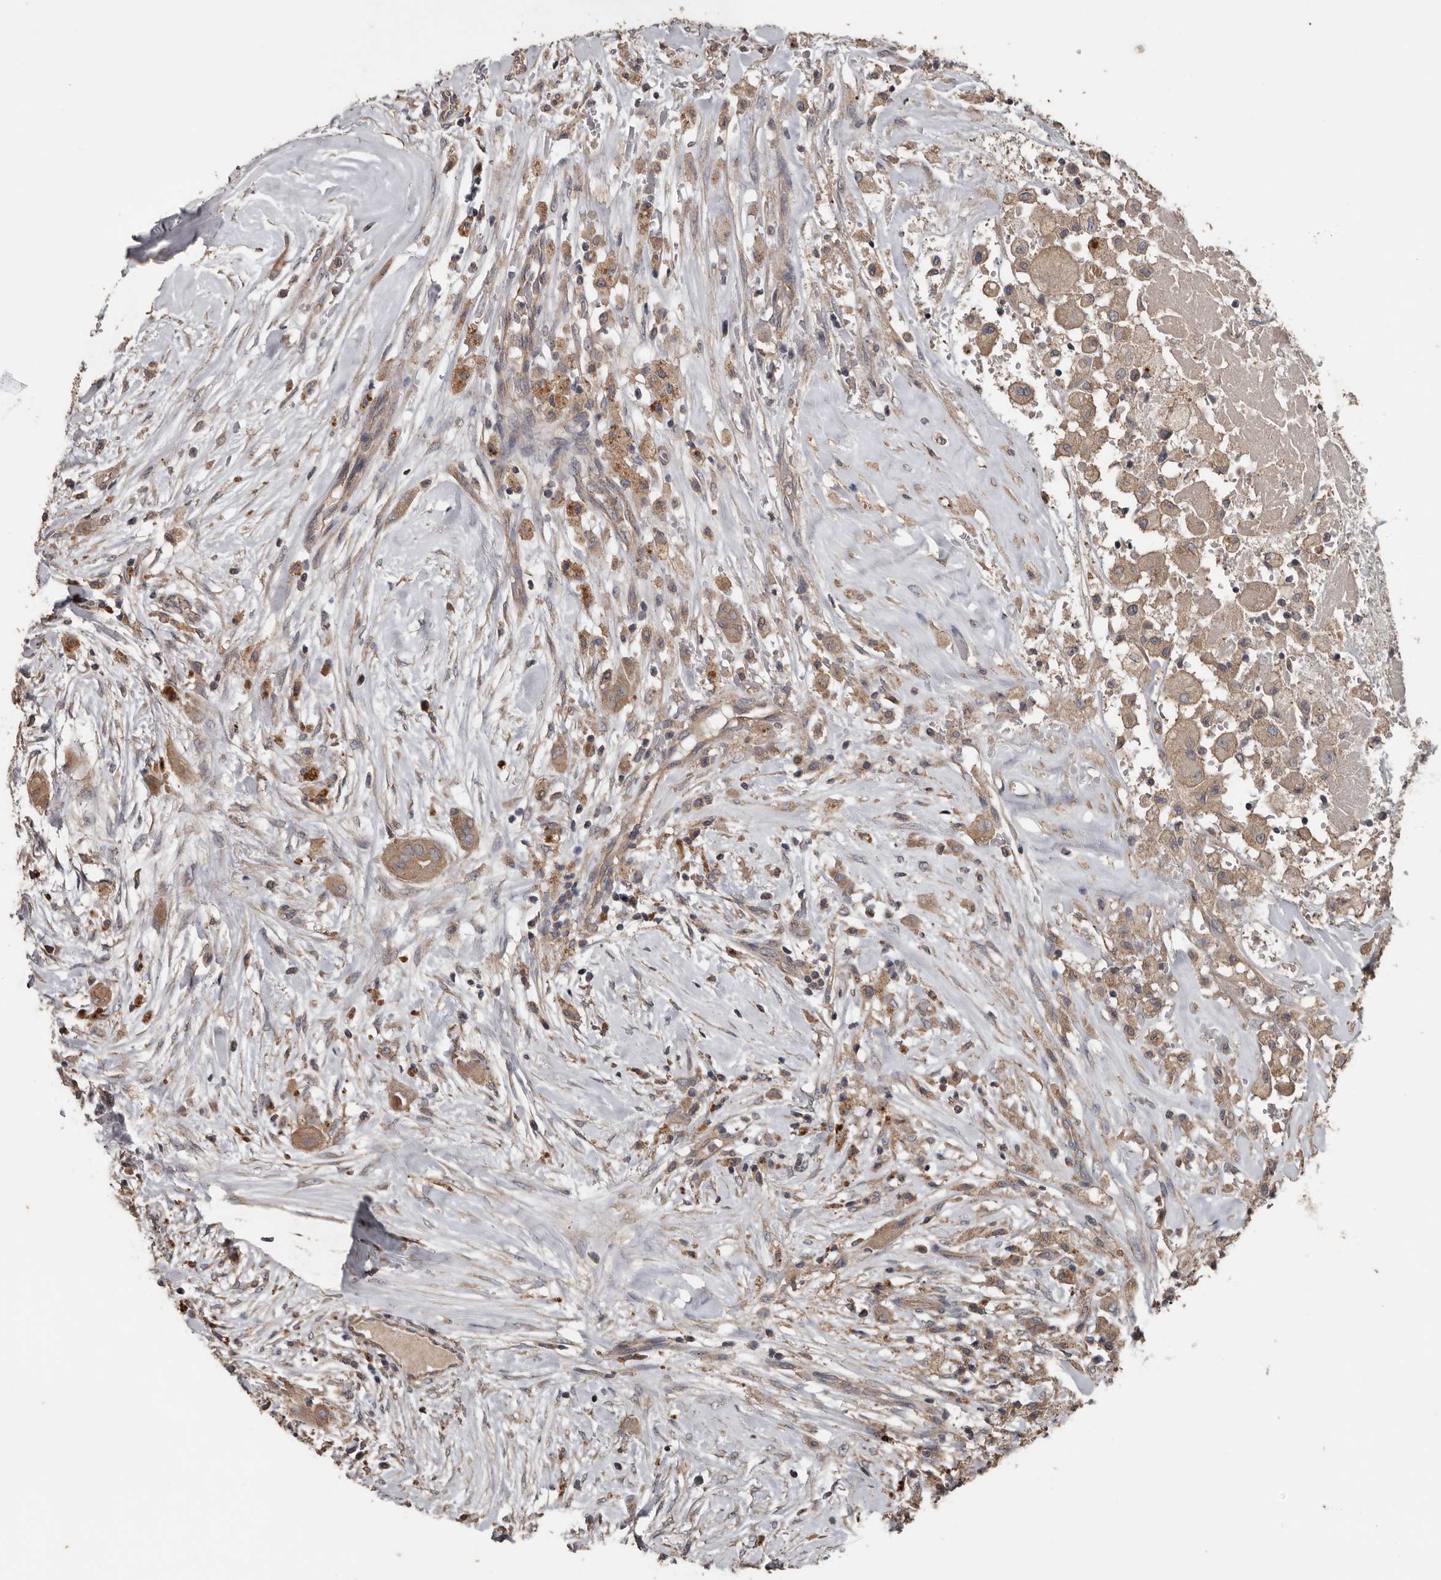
{"staining": {"intensity": "weak", "quantity": ">75%", "location": "cytoplasmic/membranous"}, "tissue": "thyroid cancer", "cell_type": "Tumor cells", "image_type": "cancer", "snomed": [{"axis": "morphology", "description": "Papillary adenocarcinoma, NOS"}, {"axis": "topography", "description": "Thyroid gland"}], "caption": "A micrograph showing weak cytoplasmic/membranous positivity in about >75% of tumor cells in thyroid papillary adenocarcinoma, as visualized by brown immunohistochemical staining.", "gene": "HYAL4", "patient": {"sex": "female", "age": 59}}